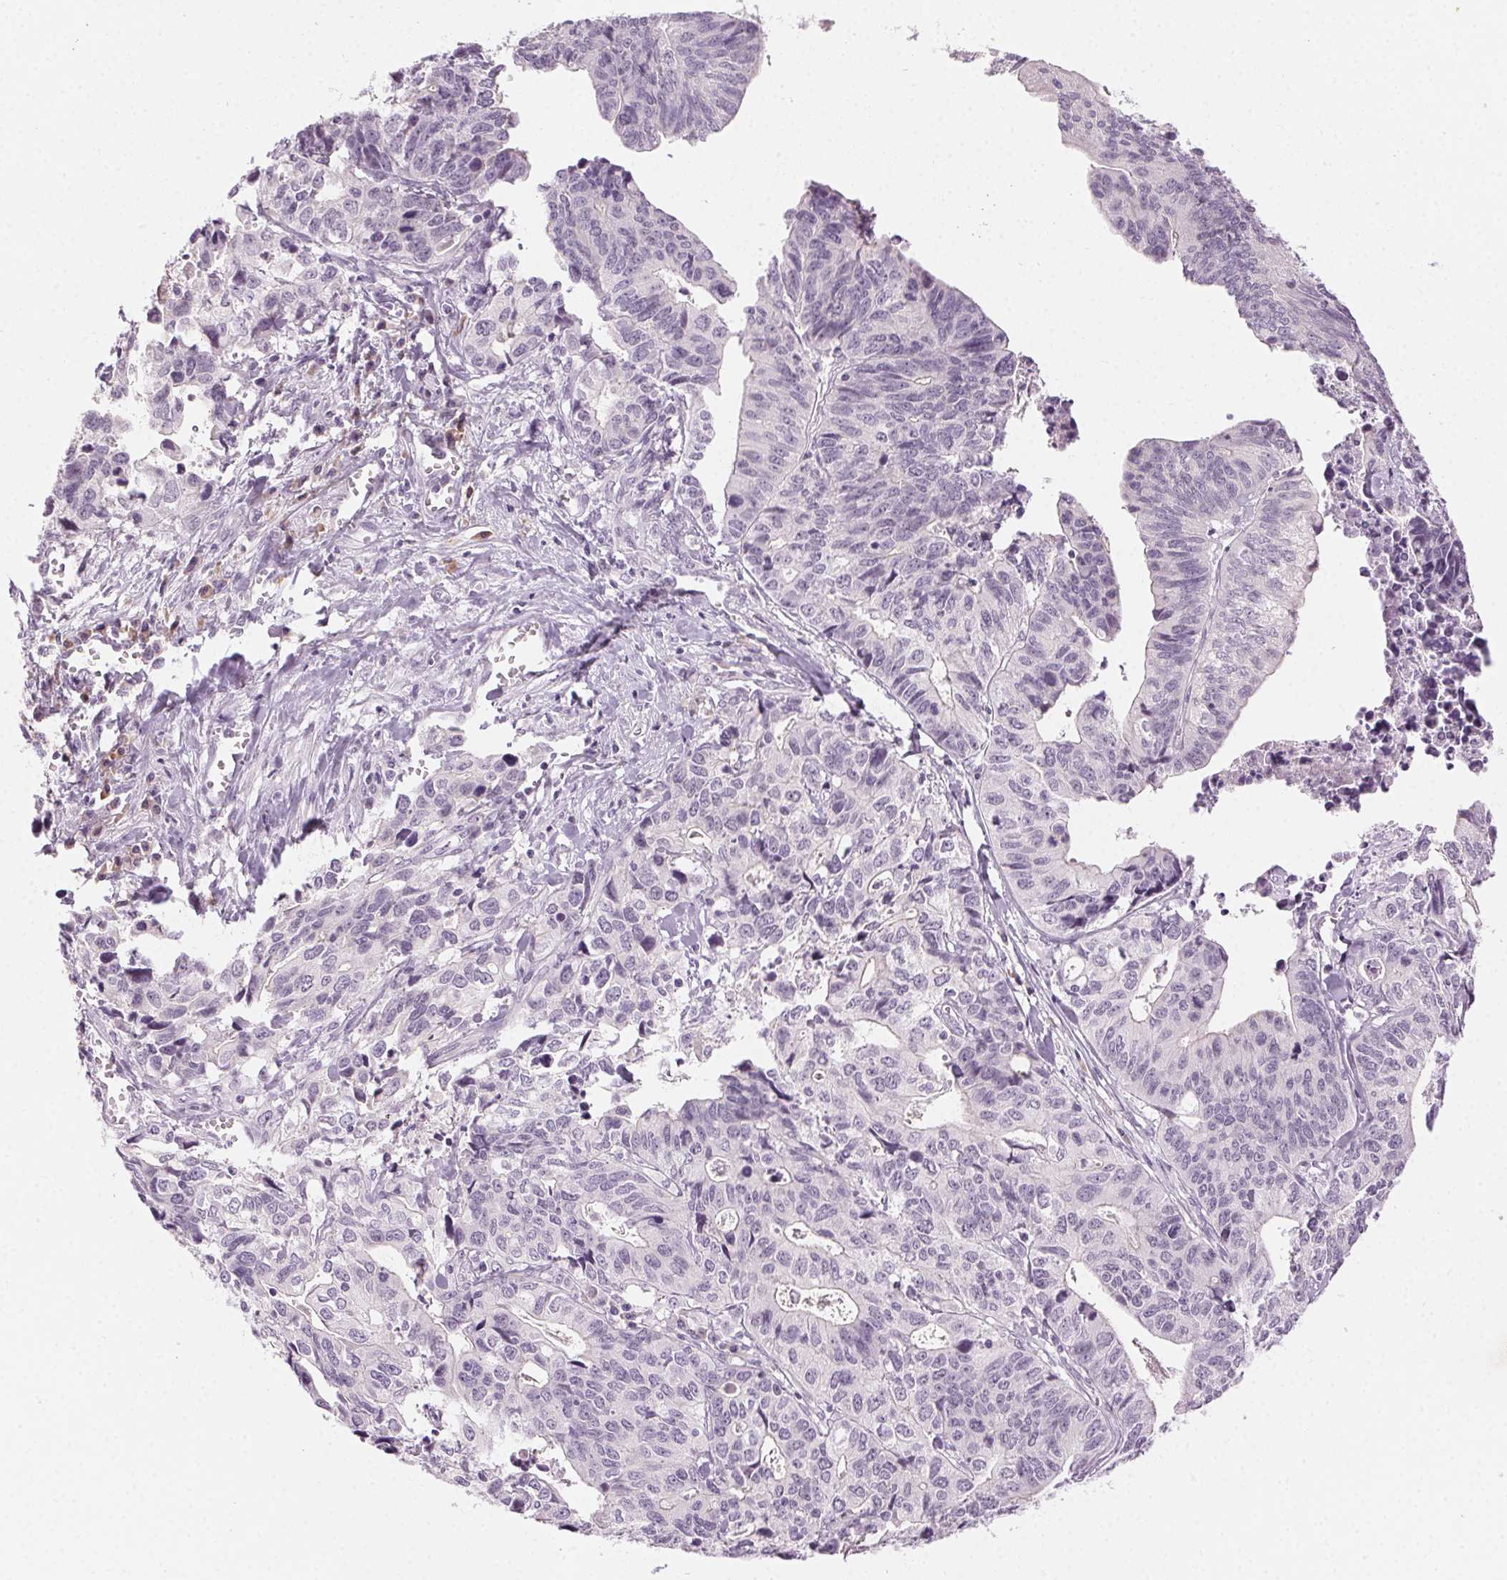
{"staining": {"intensity": "negative", "quantity": "none", "location": "none"}, "tissue": "stomach cancer", "cell_type": "Tumor cells", "image_type": "cancer", "snomed": [{"axis": "morphology", "description": "Adenocarcinoma, NOS"}, {"axis": "topography", "description": "Stomach, upper"}], "caption": "There is no significant staining in tumor cells of stomach adenocarcinoma.", "gene": "HSF5", "patient": {"sex": "female", "age": 67}}